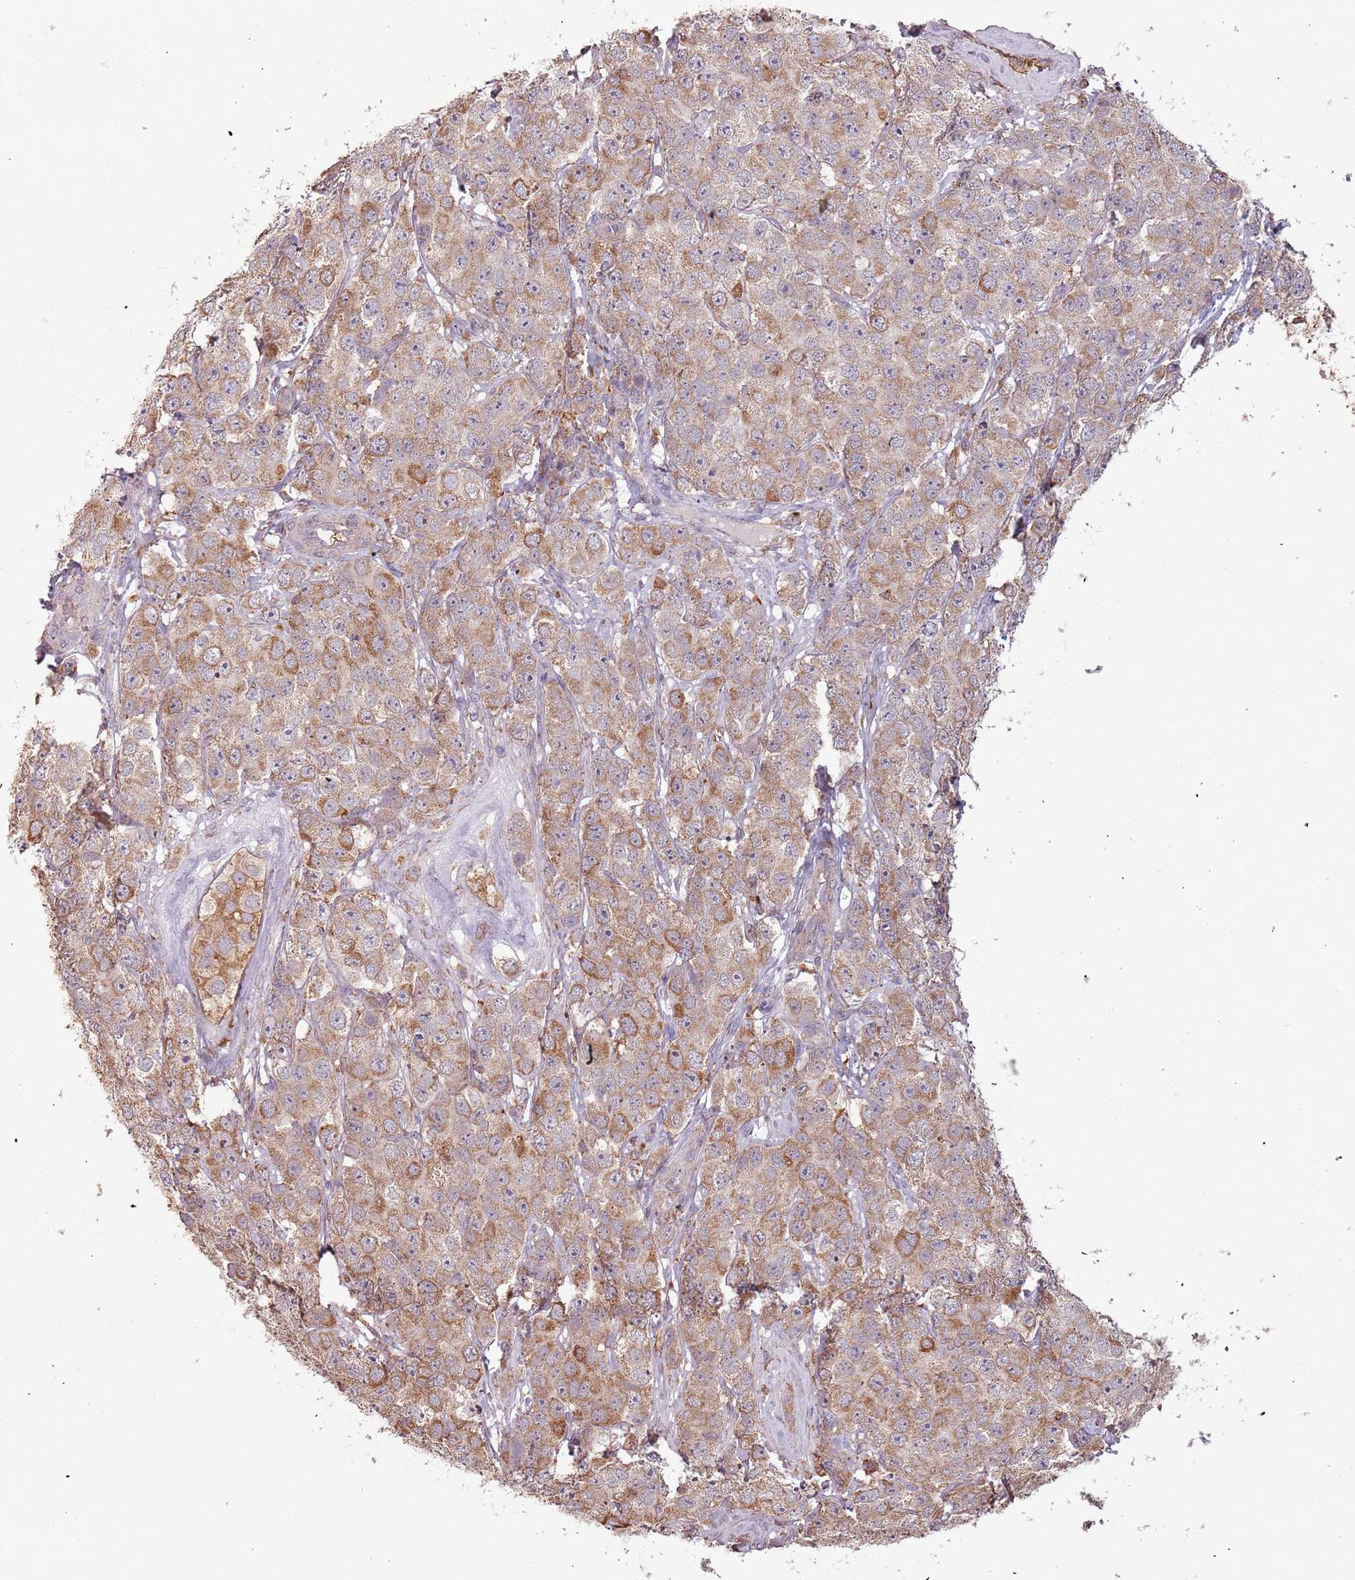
{"staining": {"intensity": "moderate", "quantity": ">75%", "location": "cytoplasmic/membranous"}, "tissue": "testis cancer", "cell_type": "Tumor cells", "image_type": "cancer", "snomed": [{"axis": "morphology", "description": "Seminoma, NOS"}, {"axis": "topography", "description": "Testis"}], "caption": "Human testis seminoma stained with a protein marker shows moderate staining in tumor cells.", "gene": "ATOSB", "patient": {"sex": "male", "age": 28}}